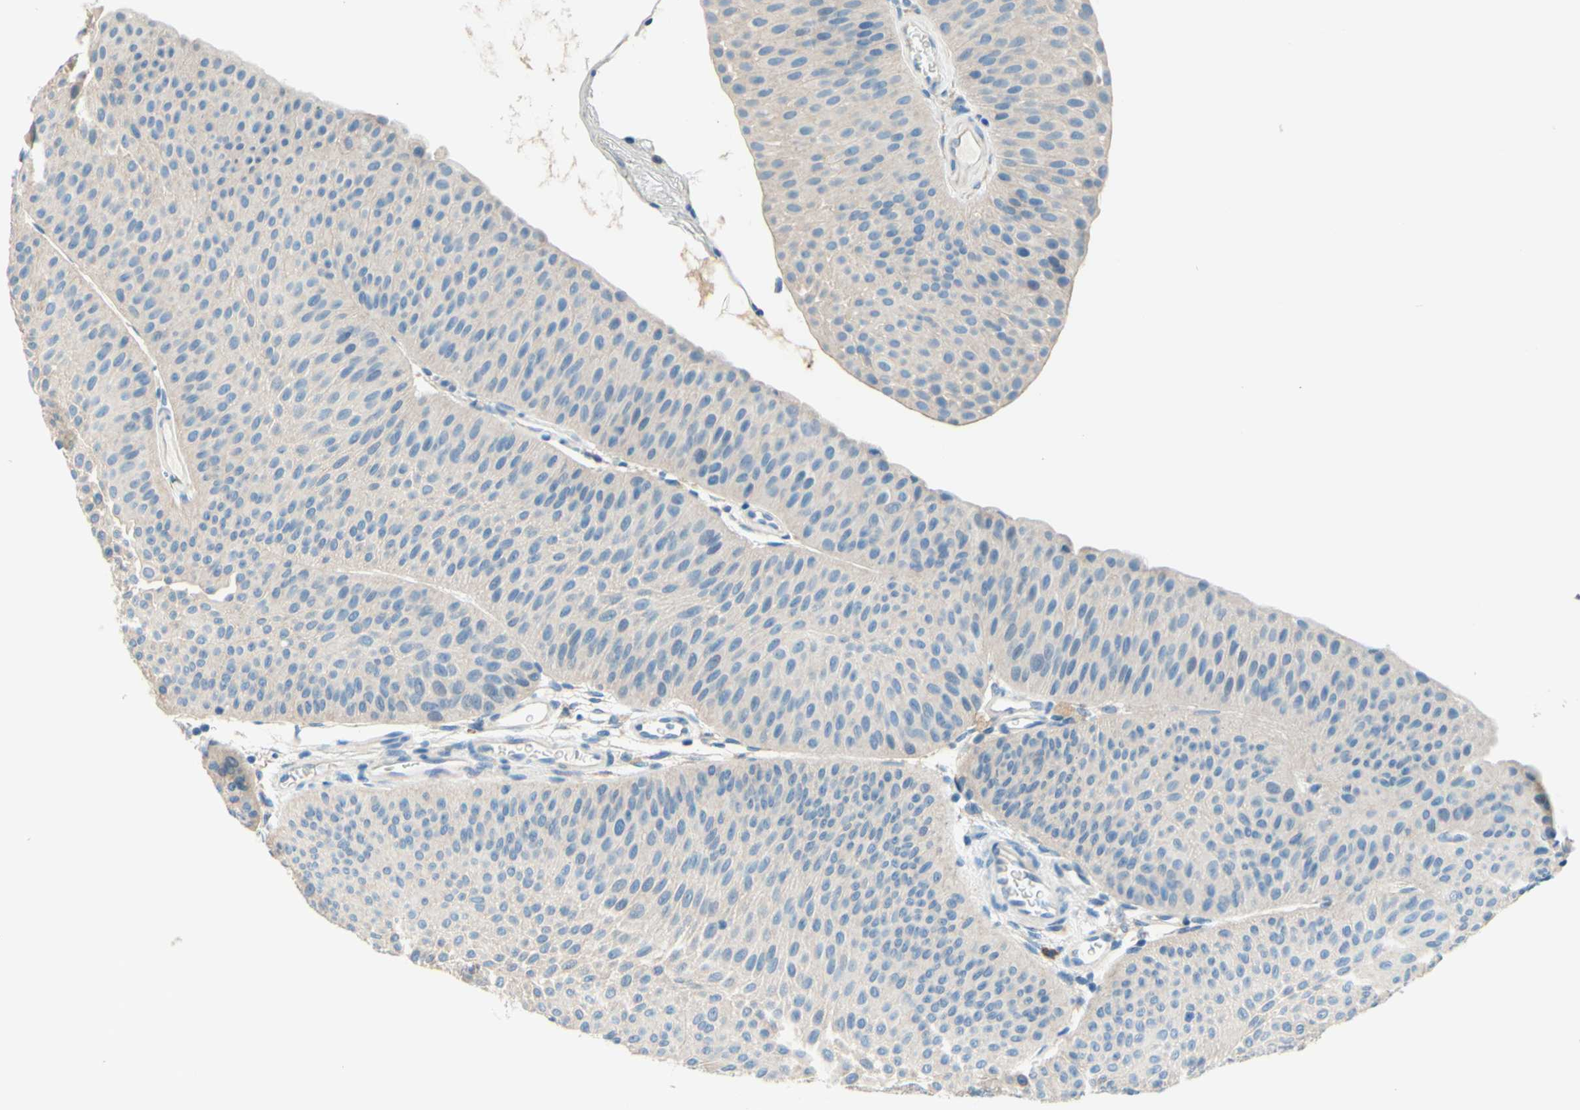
{"staining": {"intensity": "negative", "quantity": "none", "location": "none"}, "tissue": "urothelial cancer", "cell_type": "Tumor cells", "image_type": "cancer", "snomed": [{"axis": "morphology", "description": "Urothelial carcinoma, Low grade"}, {"axis": "topography", "description": "Urinary bladder"}], "caption": "IHC micrograph of low-grade urothelial carcinoma stained for a protein (brown), which reveals no expression in tumor cells.", "gene": "PASD1", "patient": {"sex": "female", "age": 60}}